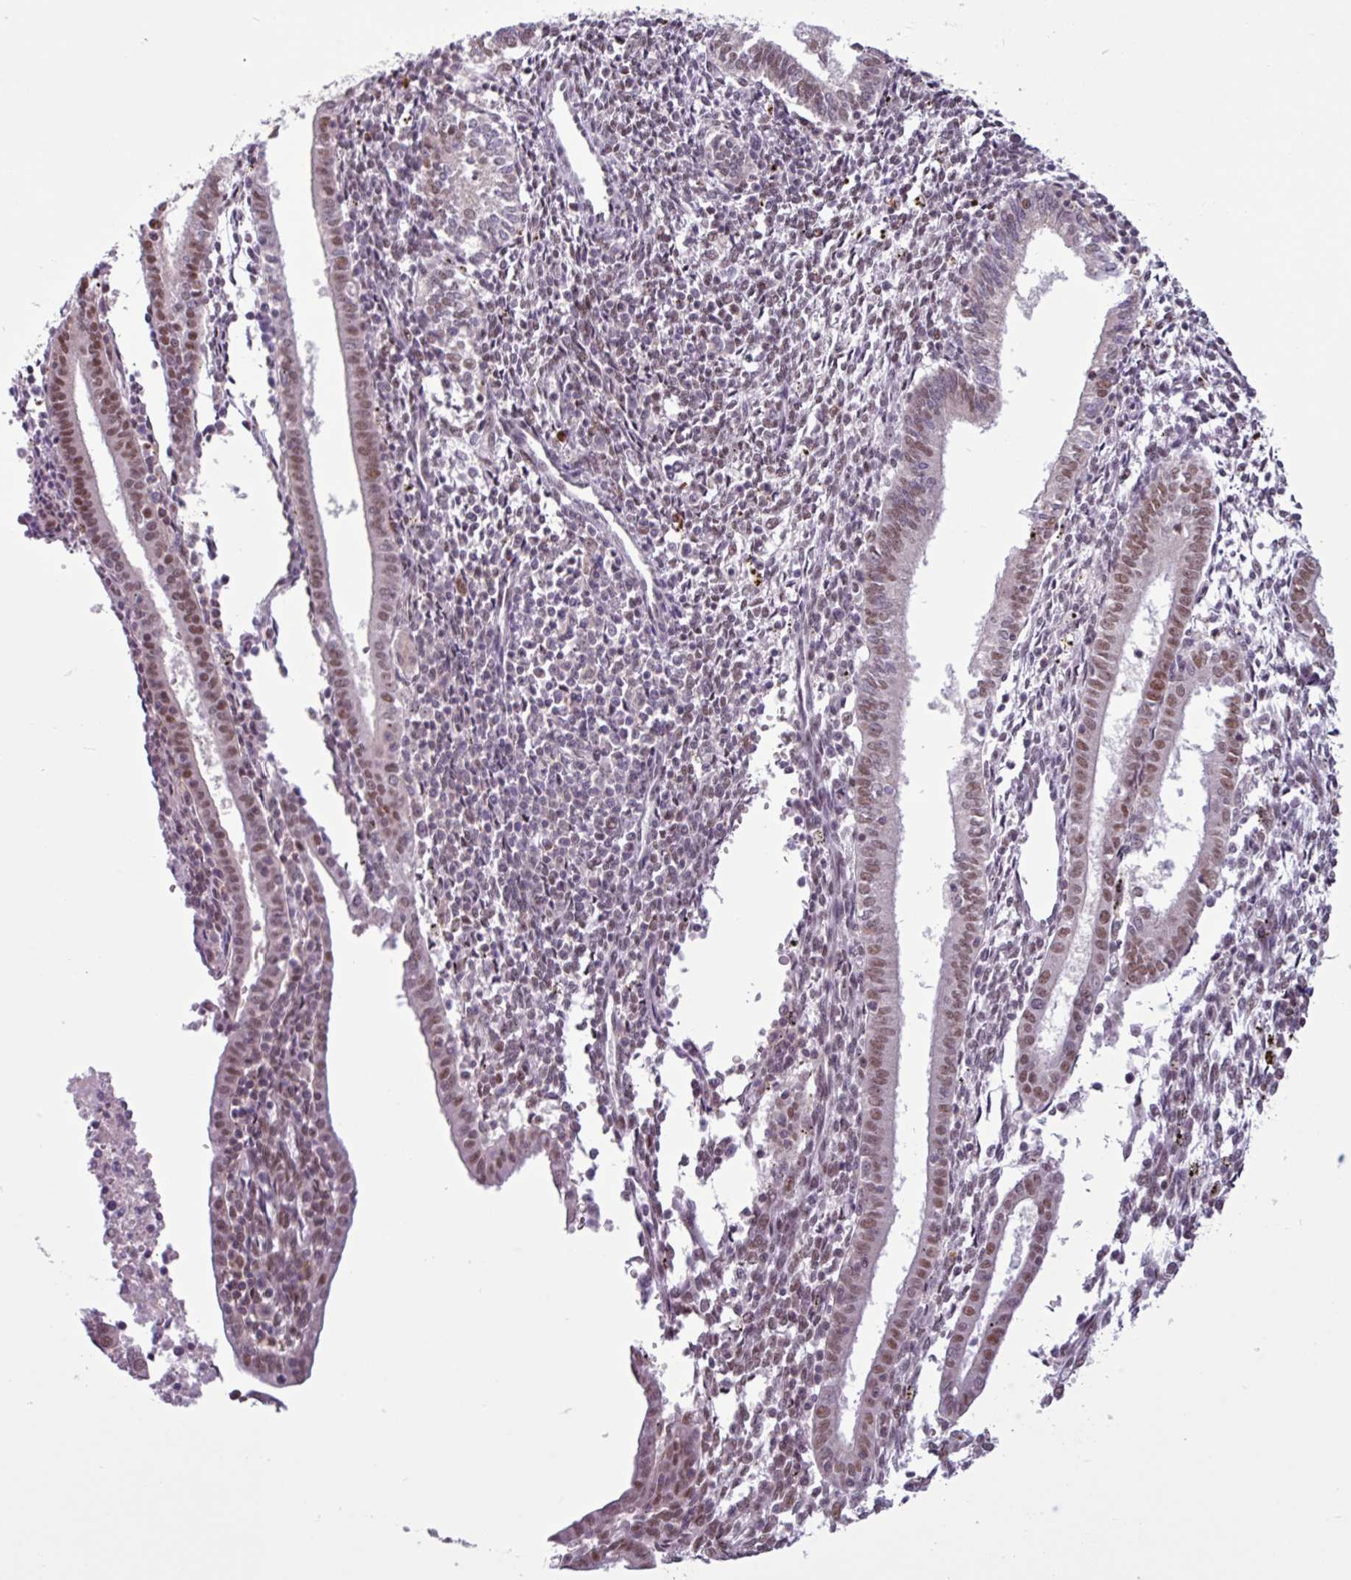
{"staining": {"intensity": "moderate", "quantity": "25%-75%", "location": "nuclear"}, "tissue": "endometrium", "cell_type": "Cells in endometrial stroma", "image_type": "normal", "snomed": [{"axis": "morphology", "description": "Normal tissue, NOS"}, {"axis": "topography", "description": "Endometrium"}], "caption": "Immunohistochemical staining of unremarkable endometrium reveals moderate nuclear protein positivity in about 25%-75% of cells in endometrial stroma.", "gene": "NOTCH2", "patient": {"sex": "female", "age": 41}}